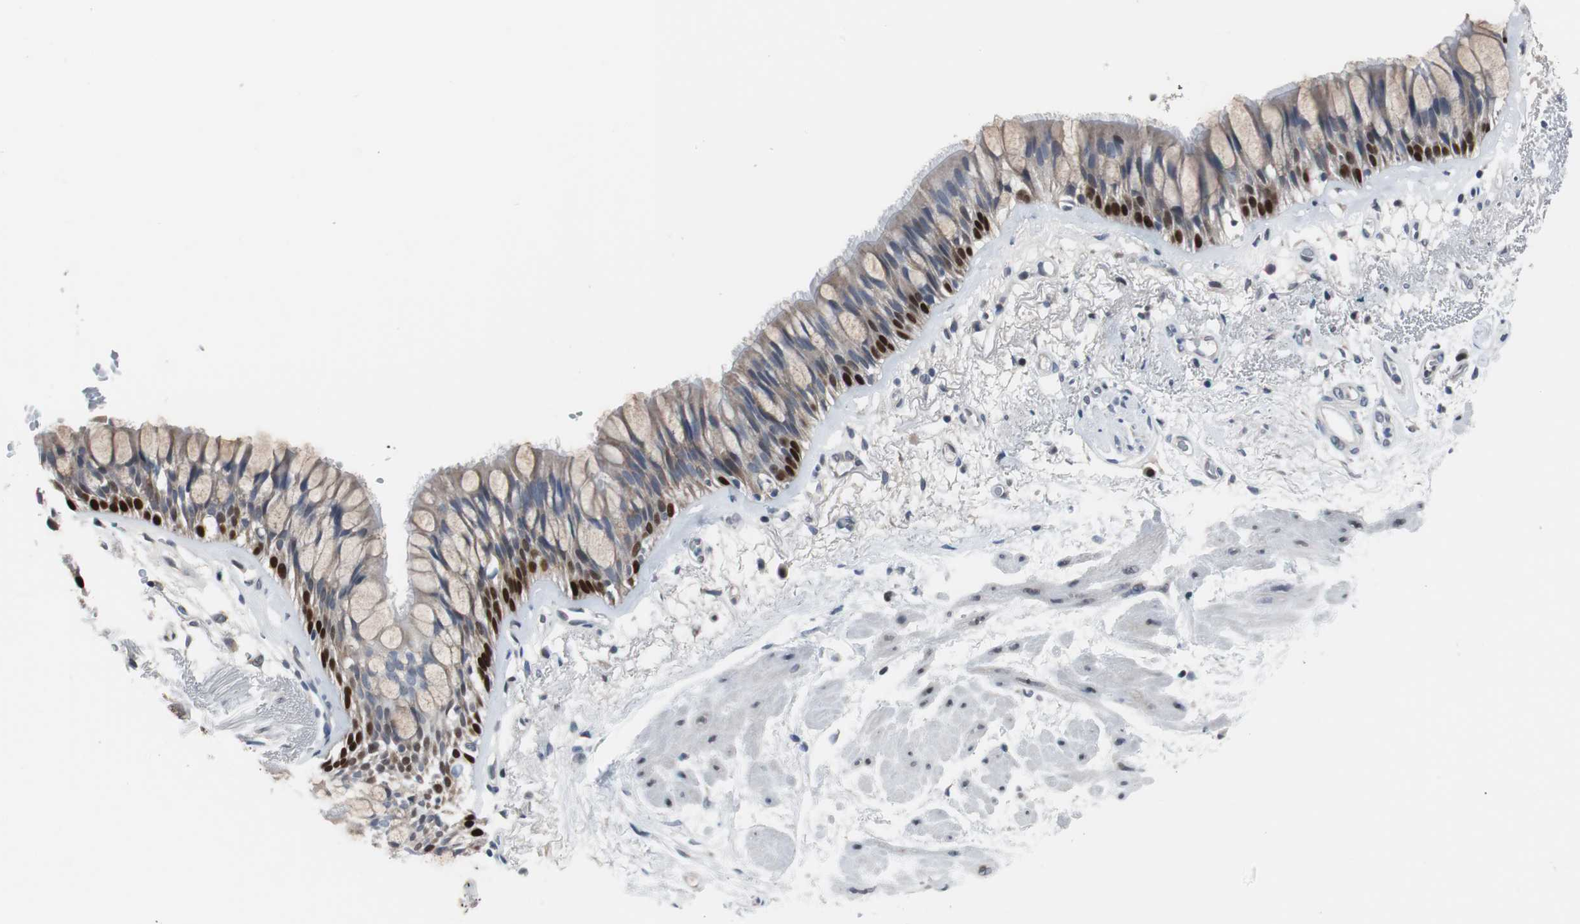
{"staining": {"intensity": "strong", "quantity": "<25%", "location": "nuclear"}, "tissue": "bronchus", "cell_type": "Respiratory epithelial cells", "image_type": "normal", "snomed": [{"axis": "morphology", "description": "Normal tissue, NOS"}, {"axis": "topography", "description": "Bronchus"}], "caption": "IHC histopathology image of benign bronchus: bronchus stained using IHC reveals medium levels of strong protein expression localized specifically in the nuclear of respiratory epithelial cells, appearing as a nuclear brown color.", "gene": "TP63", "patient": {"sex": "male", "age": 66}}